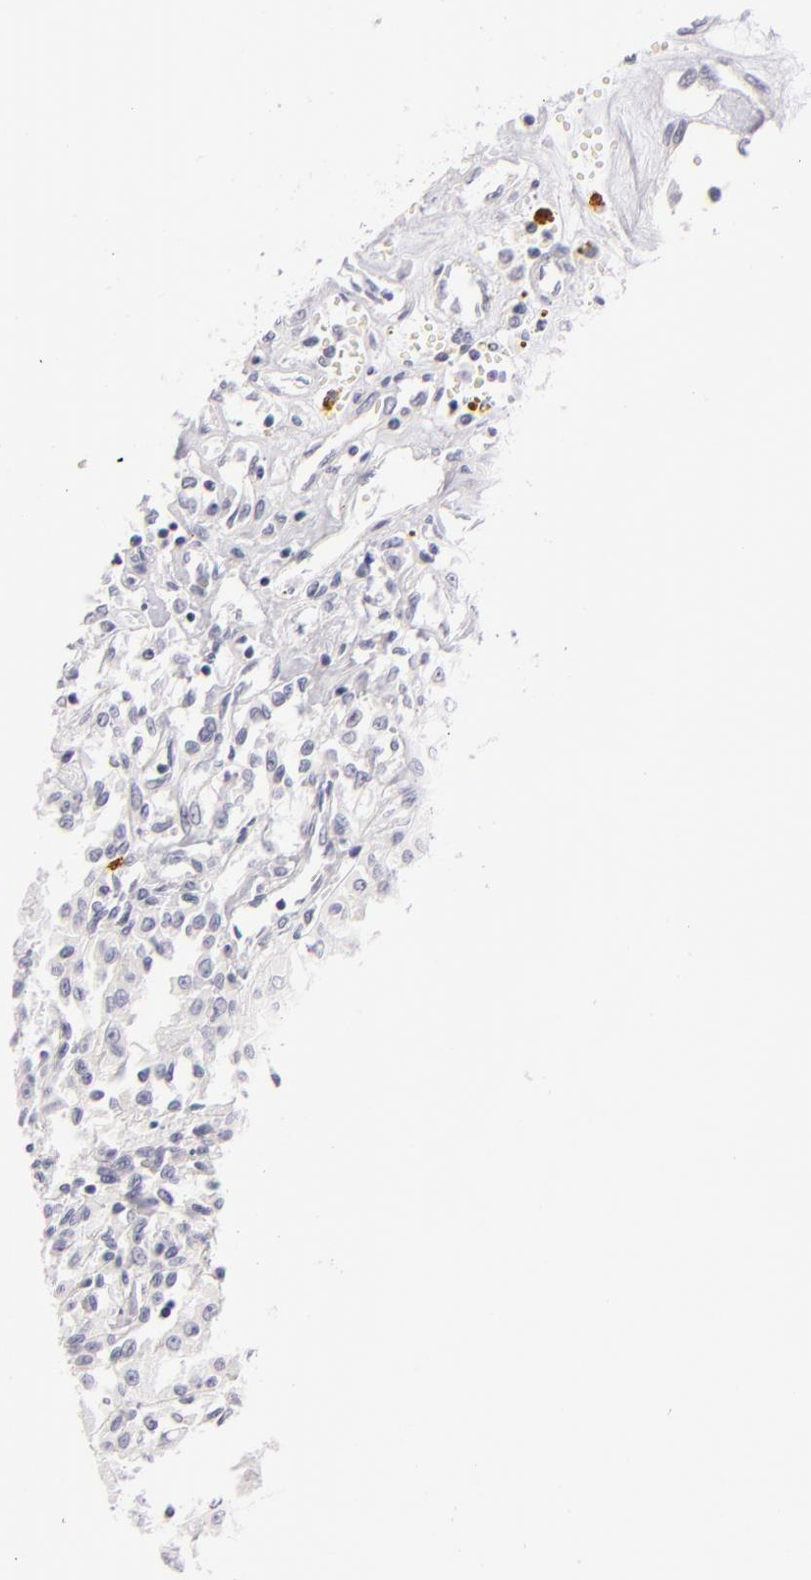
{"staining": {"intensity": "negative", "quantity": "none", "location": "none"}, "tissue": "renal cancer", "cell_type": "Tumor cells", "image_type": "cancer", "snomed": [{"axis": "morphology", "description": "Adenocarcinoma, NOS"}, {"axis": "topography", "description": "Kidney"}], "caption": "IHC of renal adenocarcinoma exhibits no staining in tumor cells.", "gene": "CD207", "patient": {"sex": "male", "age": 78}}